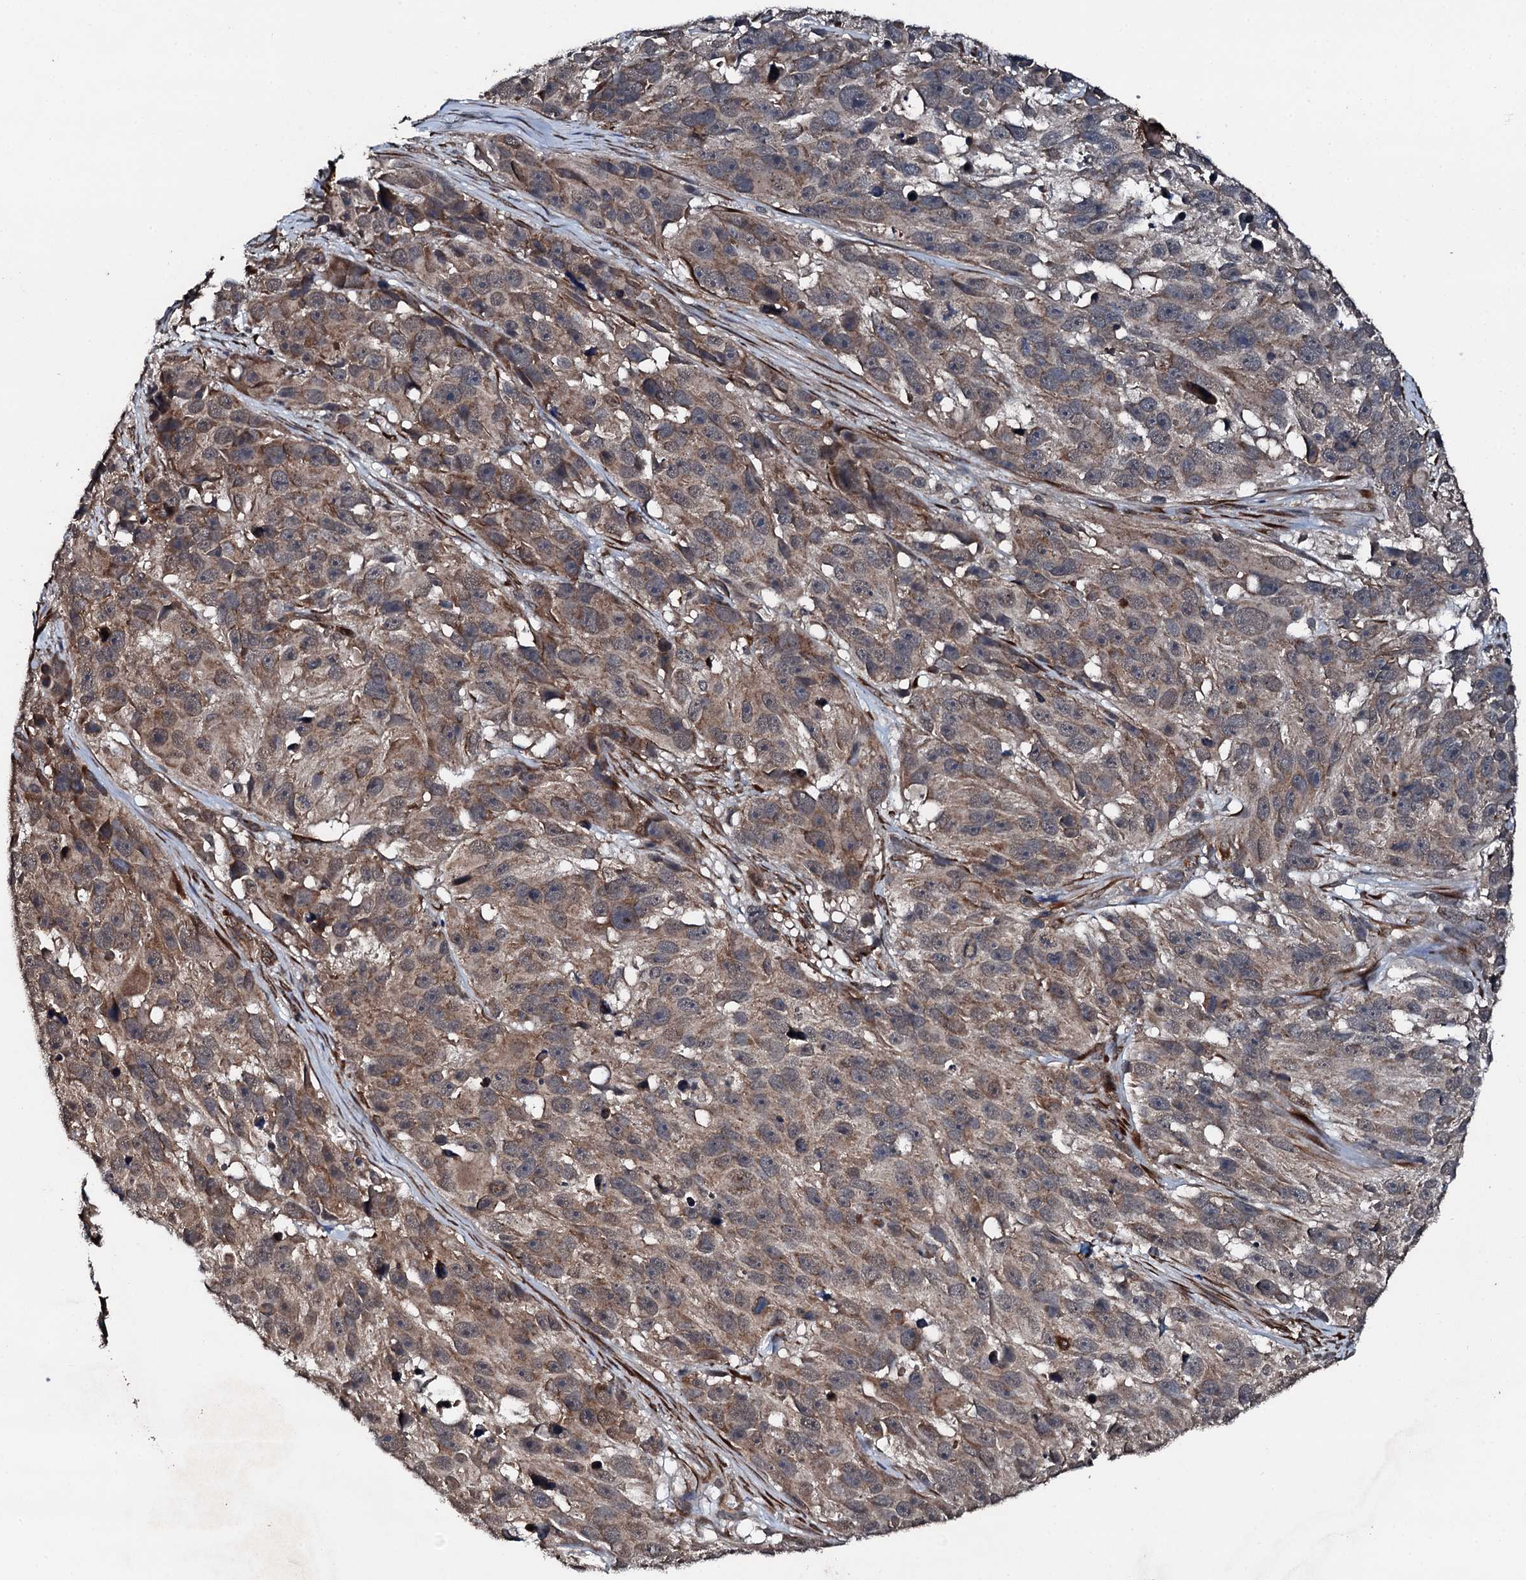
{"staining": {"intensity": "moderate", "quantity": ">75%", "location": "cytoplasmic/membranous"}, "tissue": "melanoma", "cell_type": "Tumor cells", "image_type": "cancer", "snomed": [{"axis": "morphology", "description": "Malignant melanoma, NOS"}, {"axis": "topography", "description": "Skin"}], "caption": "Human malignant melanoma stained for a protein (brown) exhibits moderate cytoplasmic/membranous positive expression in about >75% of tumor cells.", "gene": "EDC4", "patient": {"sex": "male", "age": 84}}